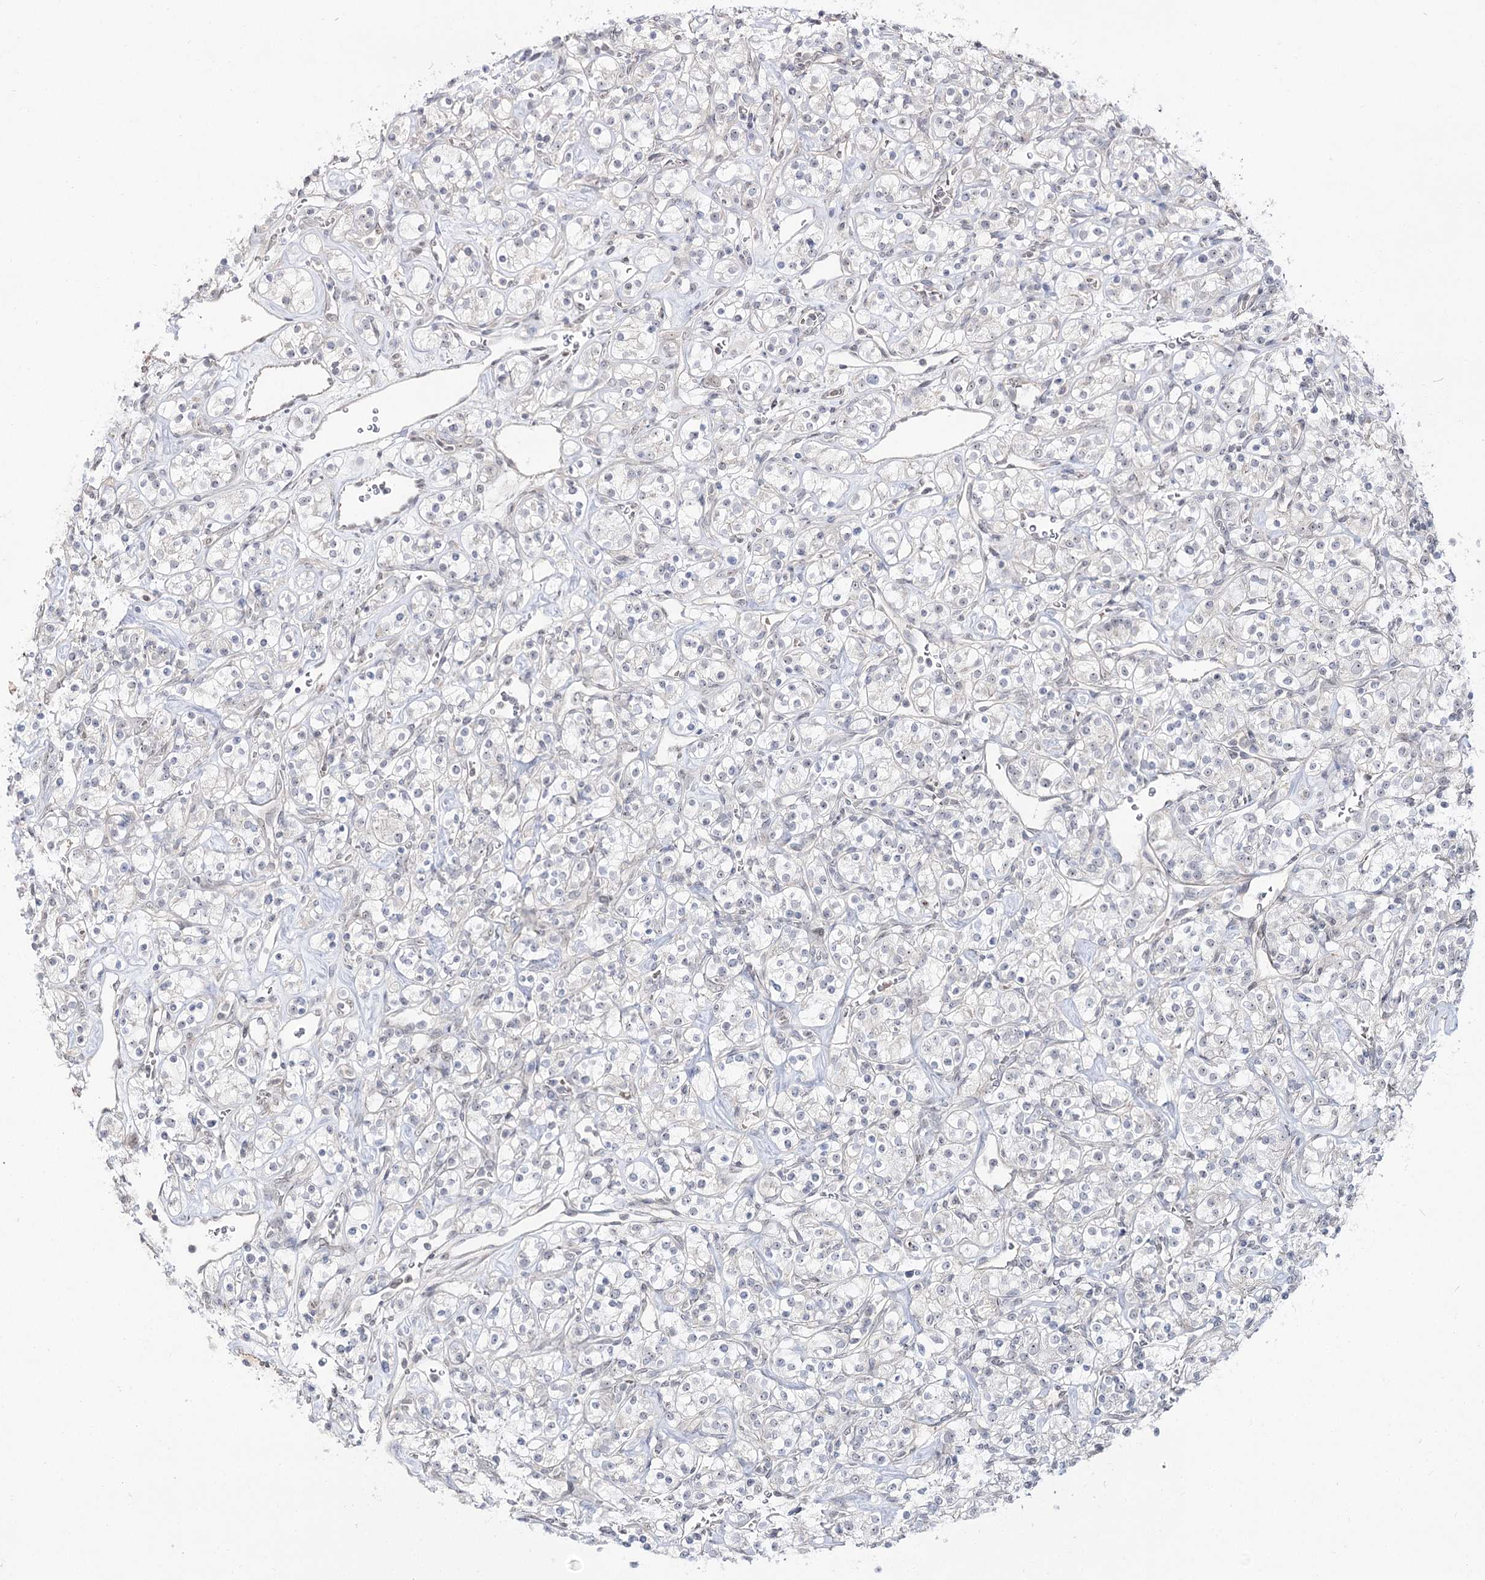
{"staining": {"intensity": "negative", "quantity": "none", "location": "none"}, "tissue": "renal cancer", "cell_type": "Tumor cells", "image_type": "cancer", "snomed": [{"axis": "morphology", "description": "Adenocarcinoma, NOS"}, {"axis": "topography", "description": "Kidney"}], "caption": "A high-resolution micrograph shows immunohistochemistry (IHC) staining of adenocarcinoma (renal), which demonstrates no significant staining in tumor cells.", "gene": "RRP9", "patient": {"sex": "male", "age": 77}}